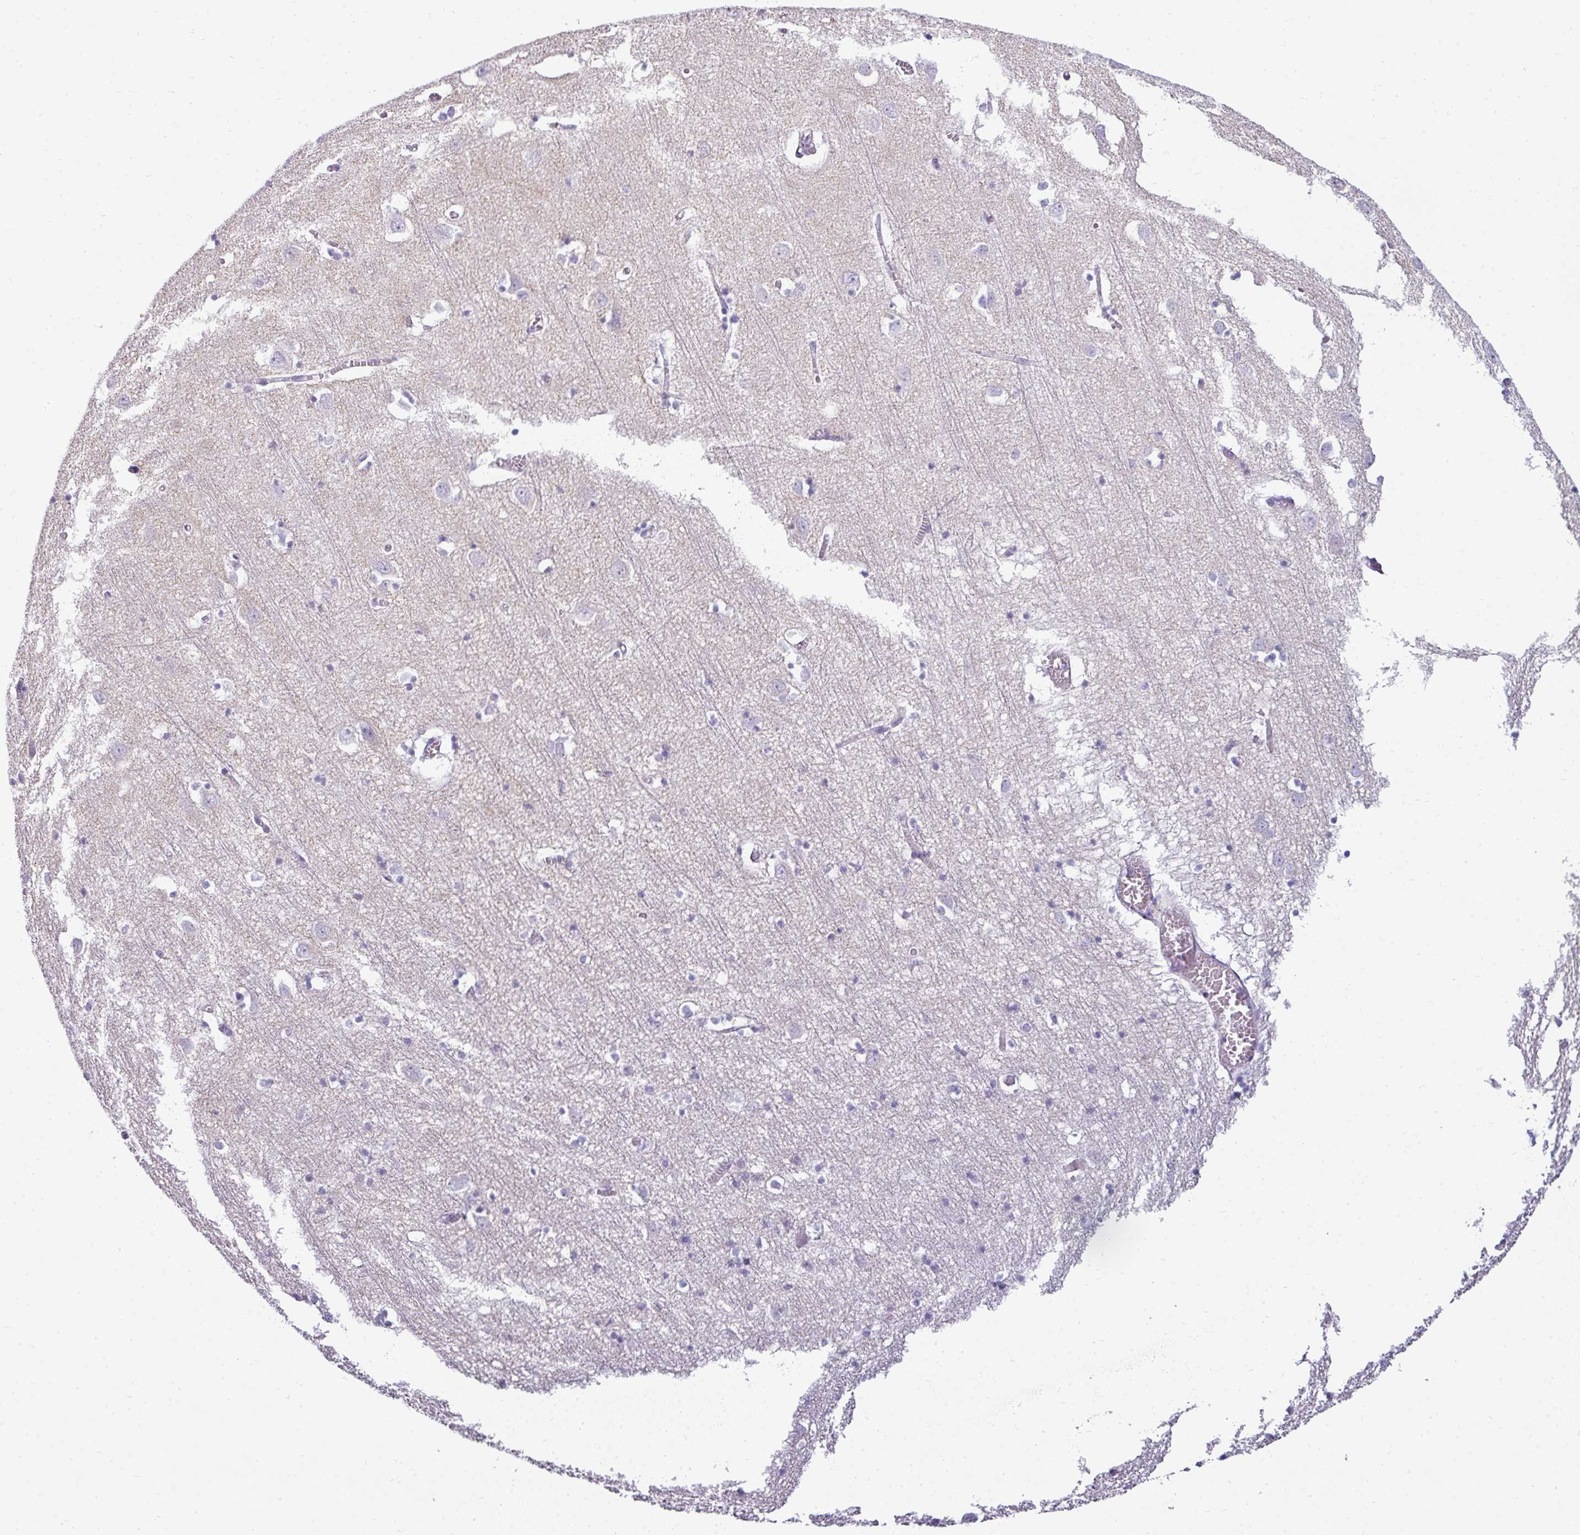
{"staining": {"intensity": "negative", "quantity": "none", "location": "none"}, "tissue": "cerebral cortex", "cell_type": "Endothelial cells", "image_type": "normal", "snomed": [{"axis": "morphology", "description": "Normal tissue, NOS"}, {"axis": "topography", "description": "Cerebral cortex"}], "caption": "Immunohistochemistry of unremarkable cerebral cortex shows no expression in endothelial cells.", "gene": "VCX2", "patient": {"sex": "male", "age": 70}}